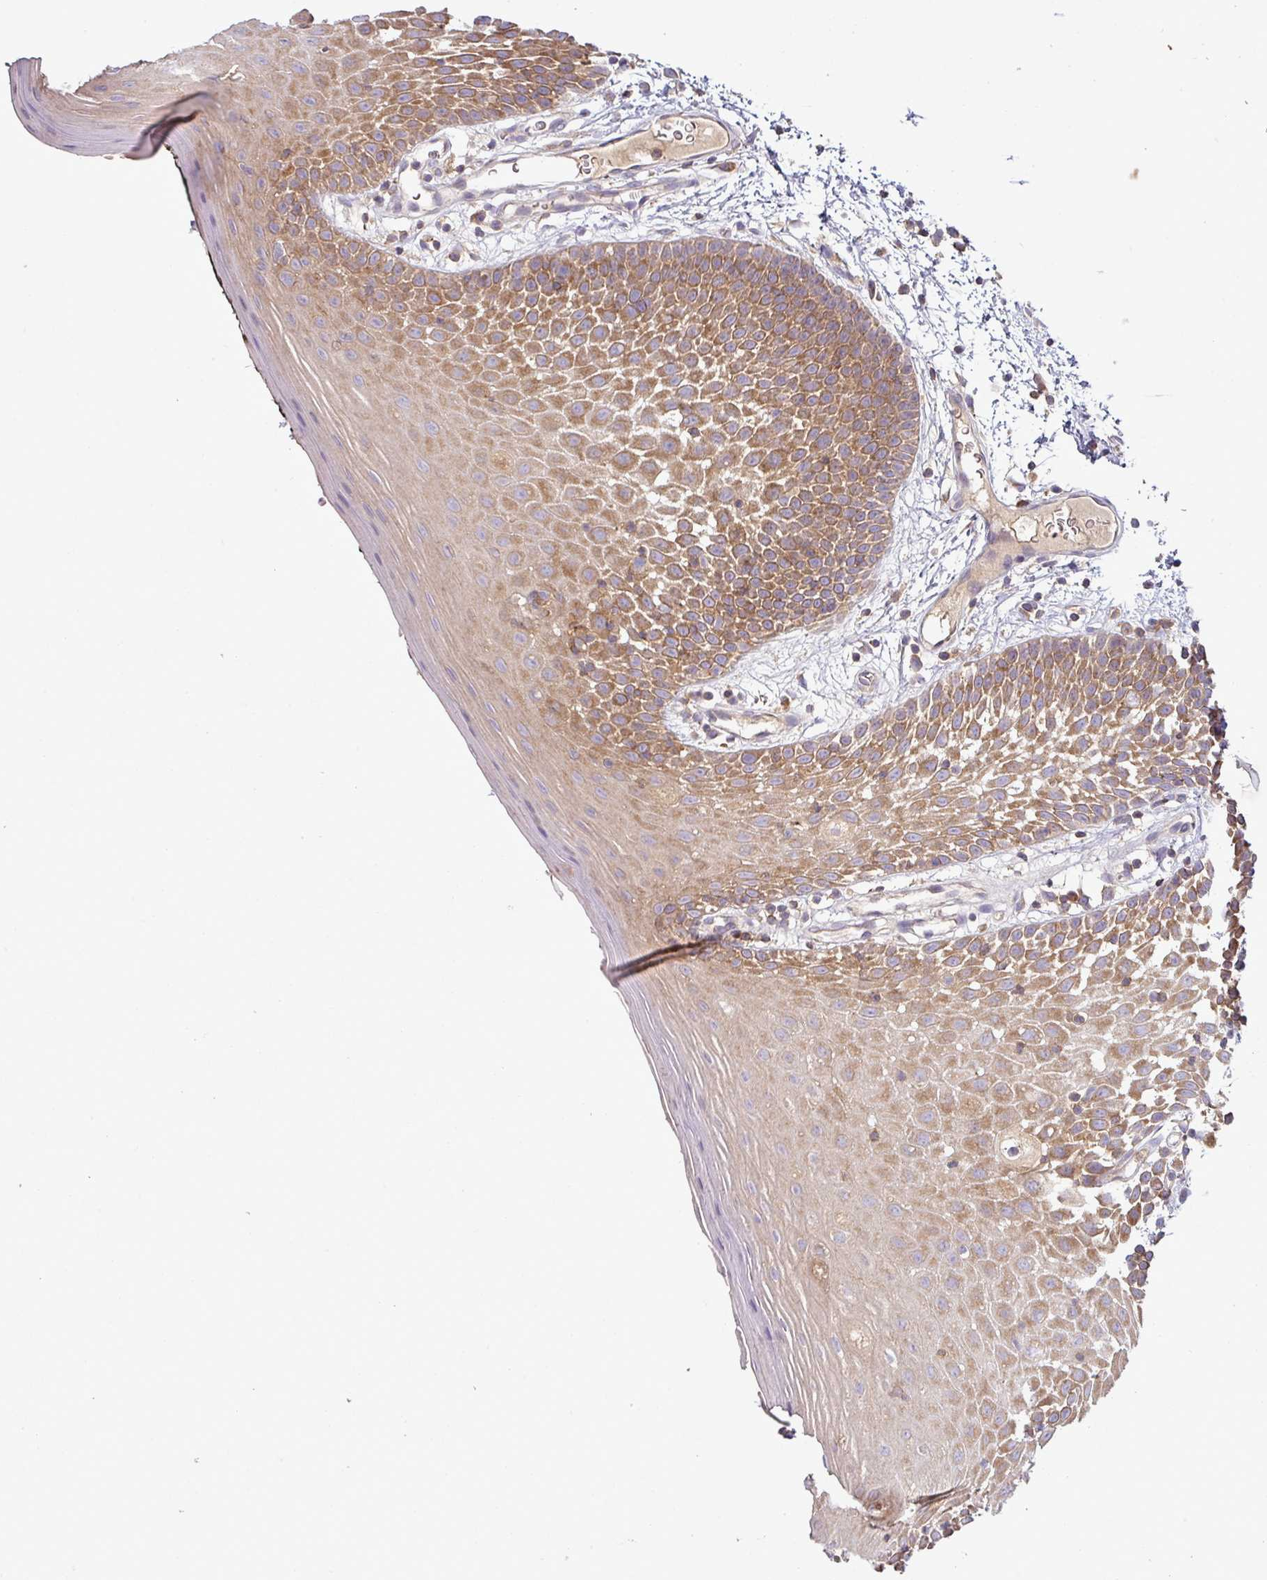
{"staining": {"intensity": "moderate", "quantity": "25%-75%", "location": "cytoplasmic/membranous"}, "tissue": "oral mucosa", "cell_type": "Squamous epithelial cells", "image_type": "normal", "snomed": [{"axis": "morphology", "description": "Normal tissue, NOS"}, {"axis": "morphology", "description": "Squamous cell carcinoma, NOS"}, {"axis": "topography", "description": "Oral tissue"}, {"axis": "topography", "description": "Tounge, NOS"}, {"axis": "topography", "description": "Head-Neck"}], "caption": "Protein analysis of normal oral mucosa displays moderate cytoplasmic/membranous expression in approximately 25%-75% of squamous epithelial cells.", "gene": "LRRC74B", "patient": {"sex": "male", "age": 76}}